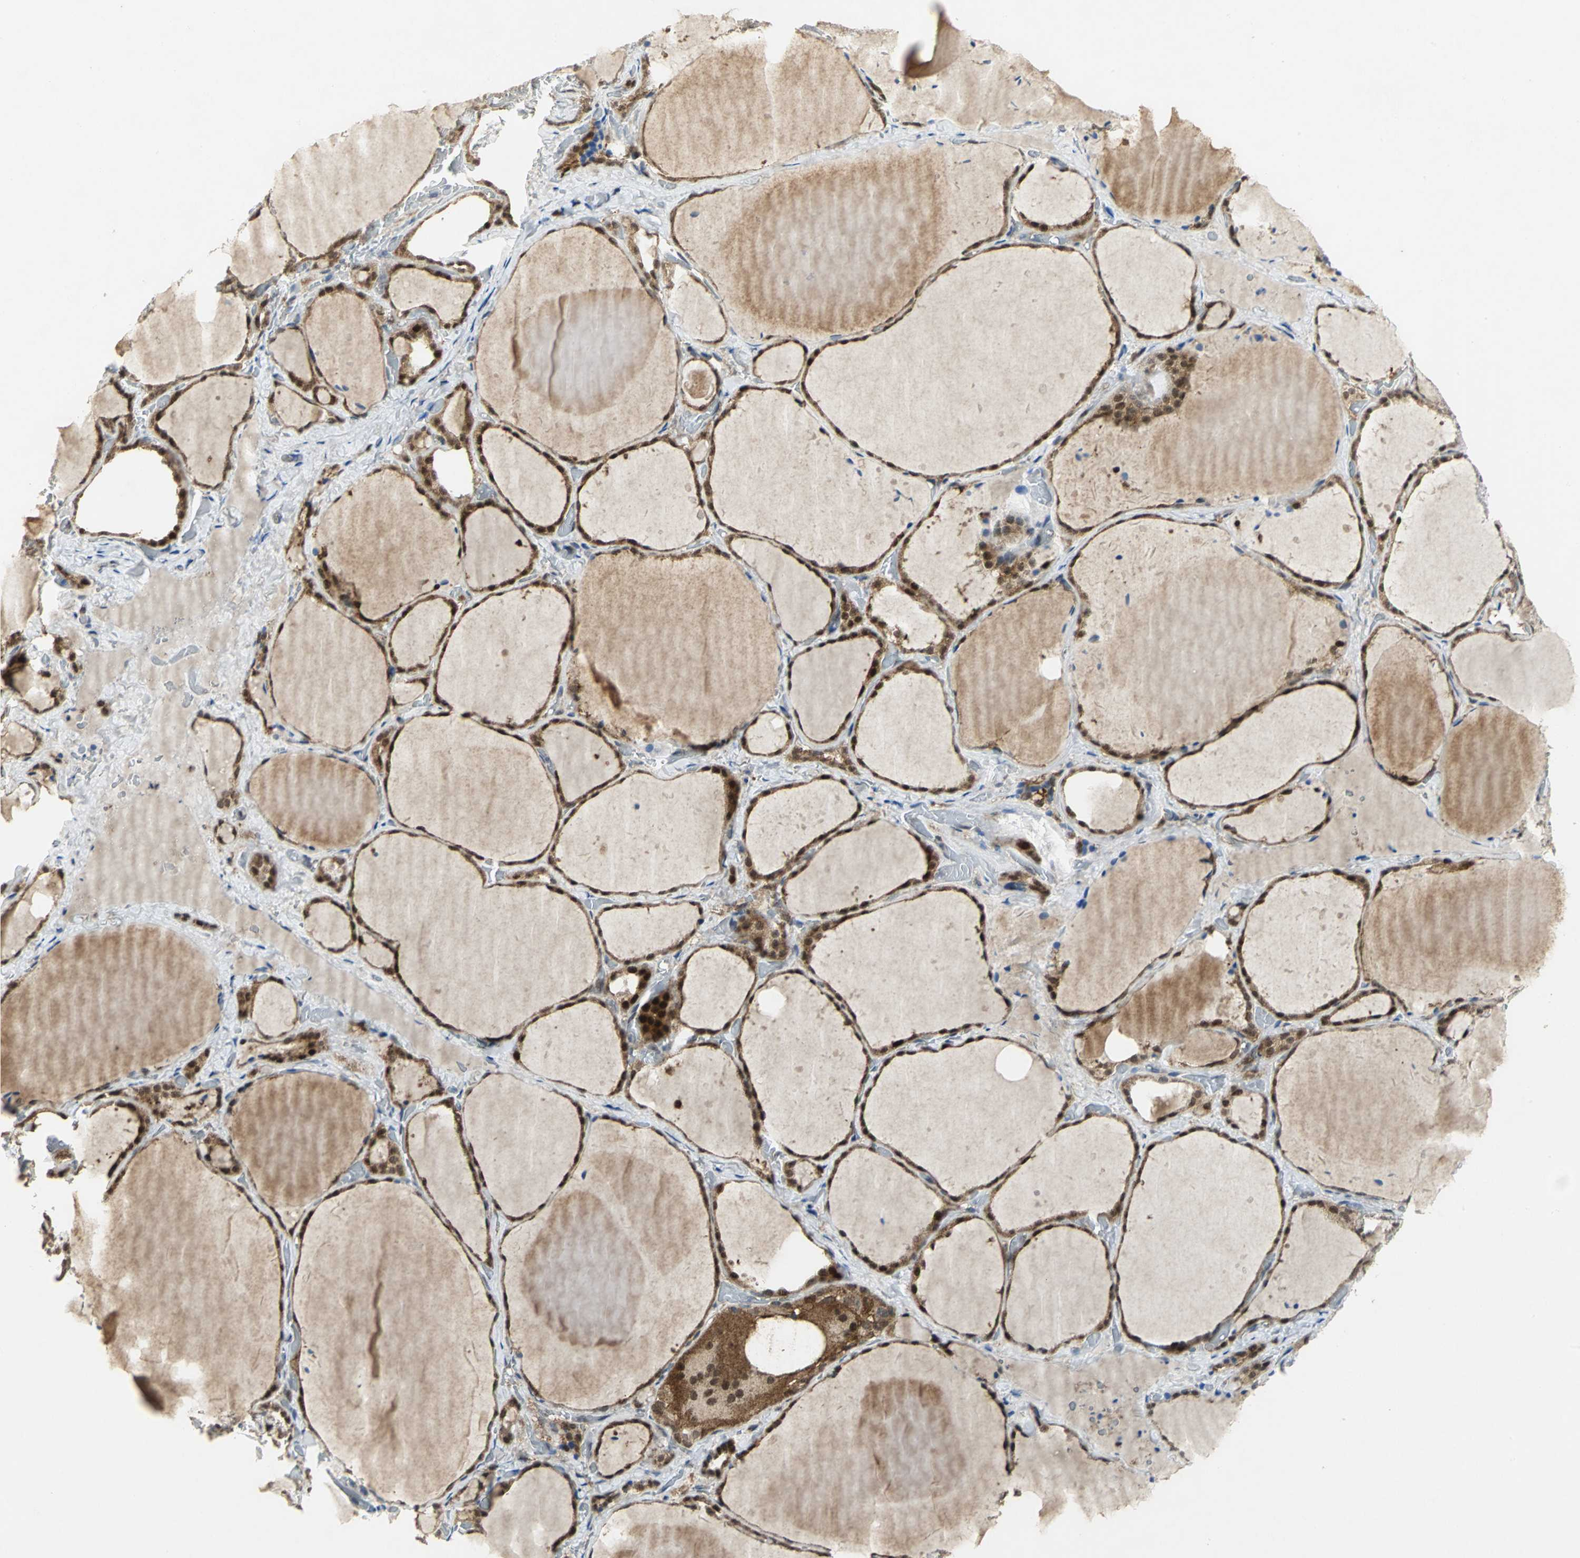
{"staining": {"intensity": "strong", "quantity": ">75%", "location": "cytoplasmic/membranous,nuclear"}, "tissue": "thyroid gland", "cell_type": "Glandular cells", "image_type": "normal", "snomed": [{"axis": "morphology", "description": "Normal tissue, NOS"}, {"axis": "topography", "description": "Thyroid gland"}], "caption": "Immunohistochemistry micrograph of normal human thyroid gland stained for a protein (brown), which shows high levels of strong cytoplasmic/membranous,nuclear staining in approximately >75% of glandular cells.", "gene": "PPIA", "patient": {"sex": "female", "age": 22}}